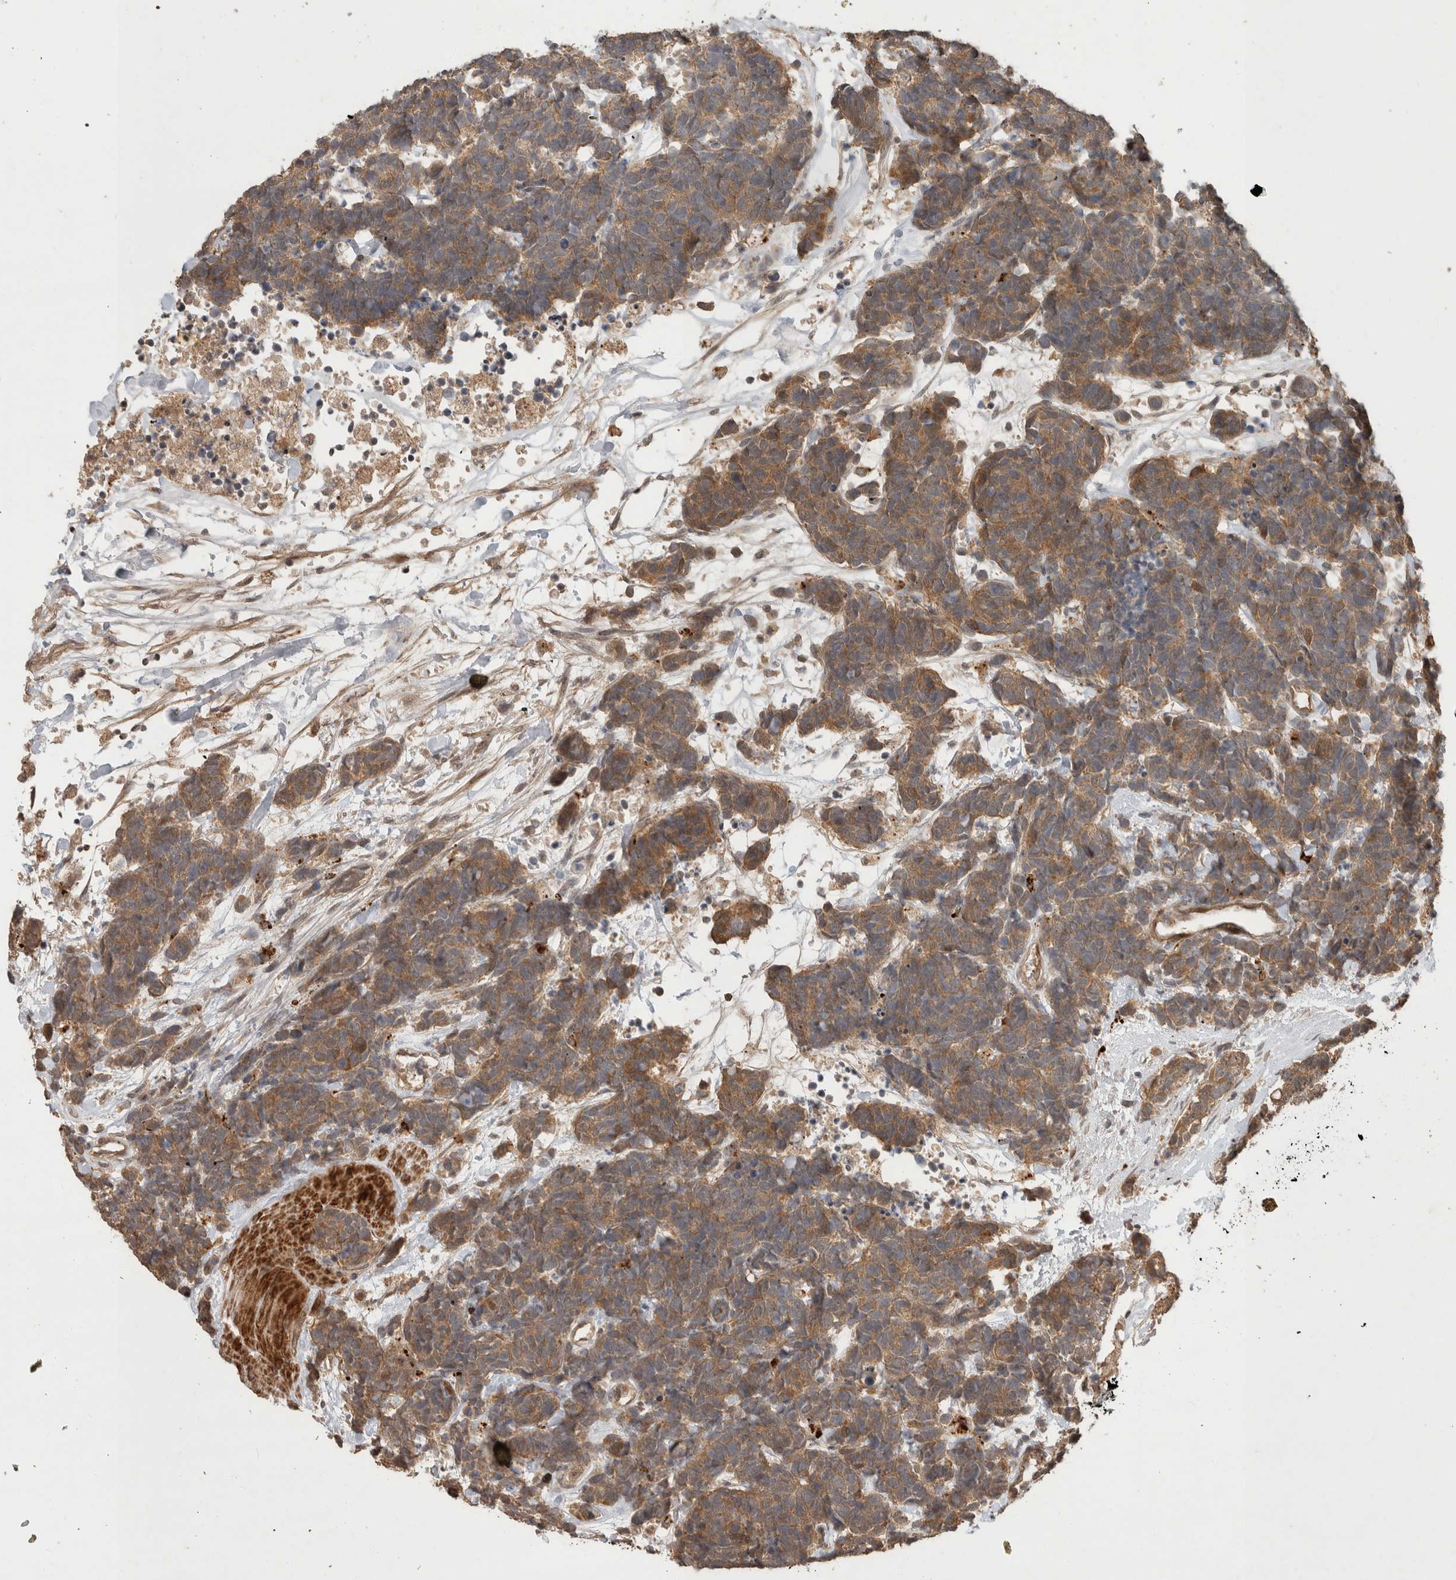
{"staining": {"intensity": "moderate", "quantity": ">75%", "location": "cytoplasmic/membranous"}, "tissue": "carcinoid", "cell_type": "Tumor cells", "image_type": "cancer", "snomed": [{"axis": "morphology", "description": "Carcinoma, NOS"}, {"axis": "morphology", "description": "Carcinoid, malignant, NOS"}, {"axis": "topography", "description": "Urinary bladder"}], "caption": "A photomicrograph of carcinoid stained for a protein shows moderate cytoplasmic/membranous brown staining in tumor cells. The protein of interest is stained brown, and the nuclei are stained in blue (DAB (3,3'-diaminobenzidine) IHC with brightfield microscopy, high magnification).", "gene": "PITPNC1", "patient": {"sex": "male", "age": 57}}